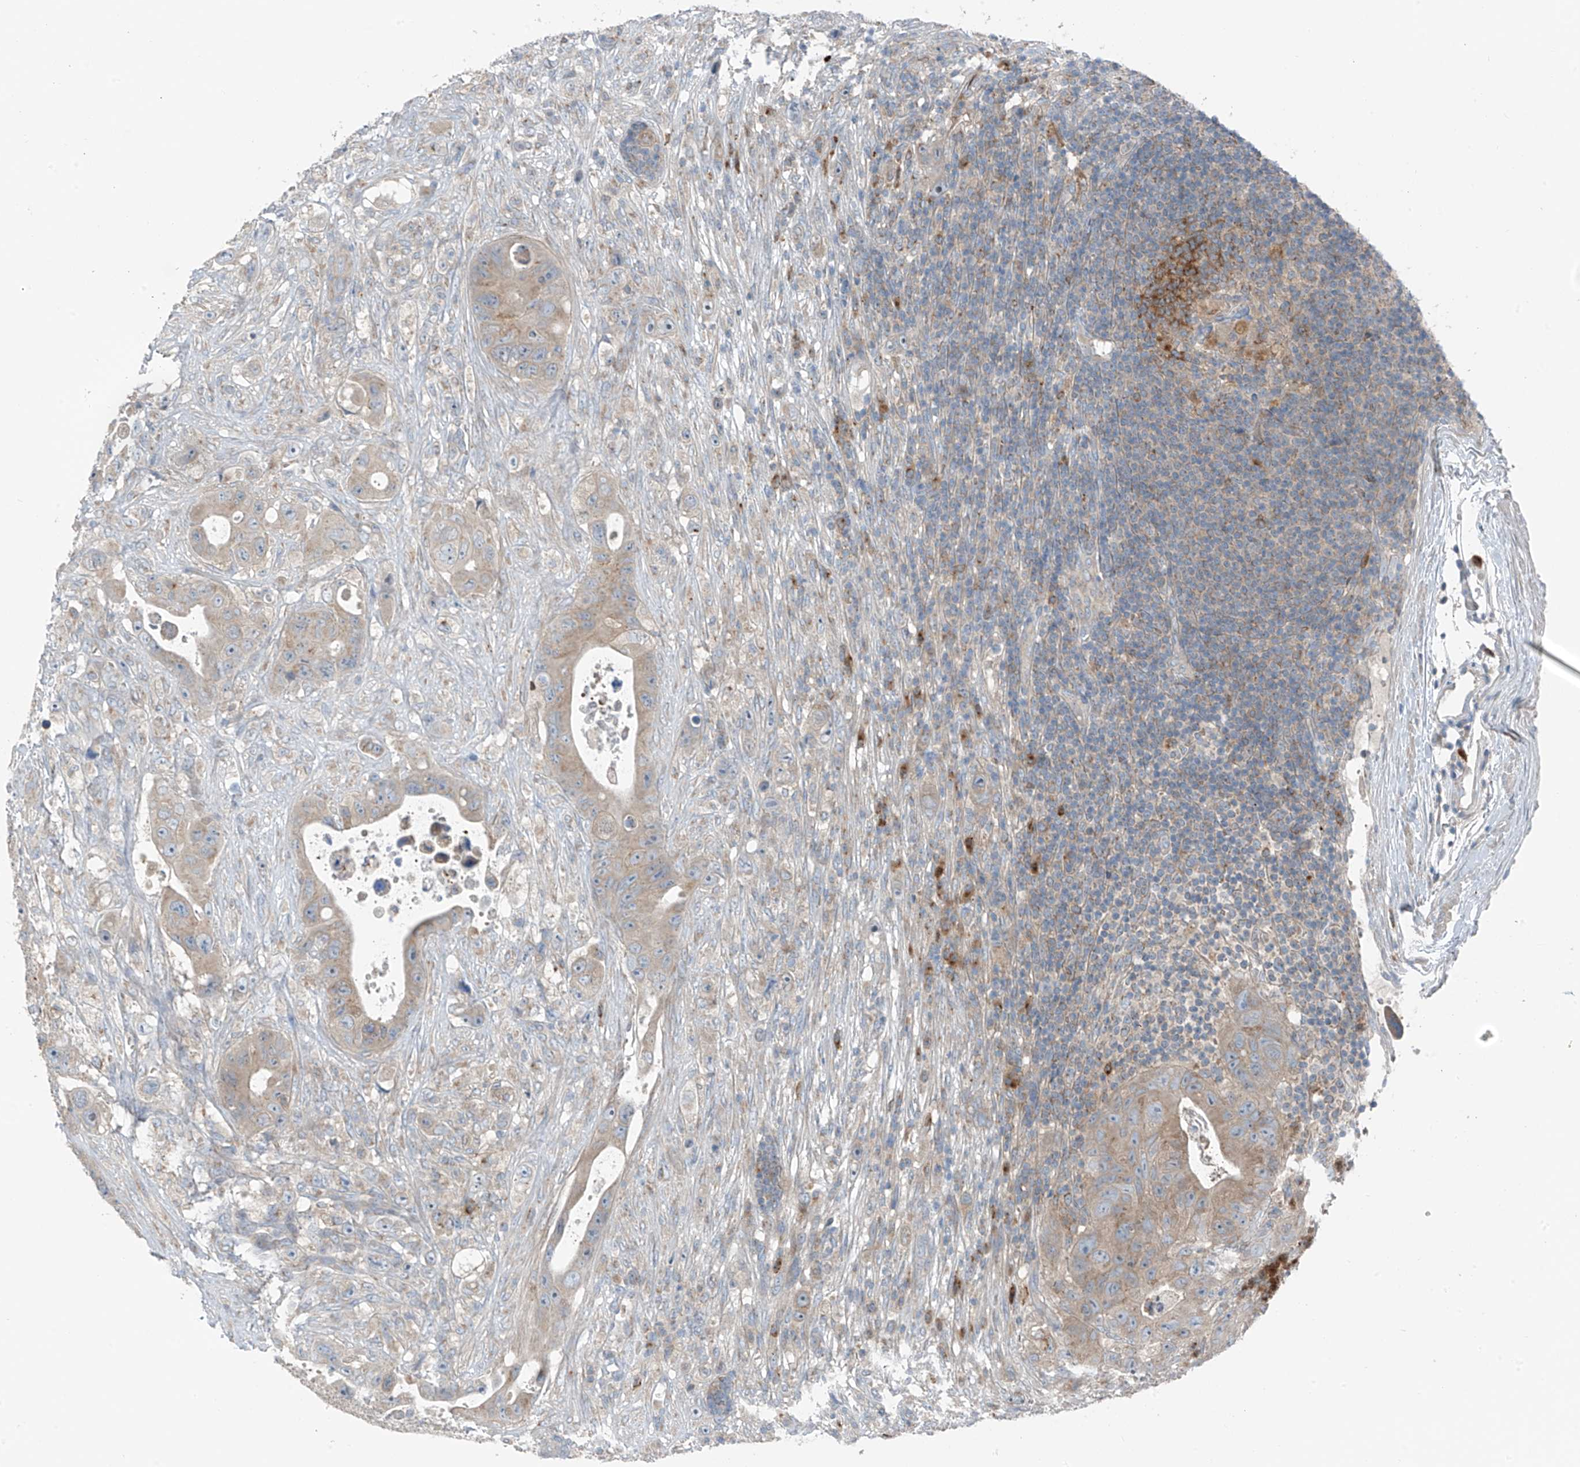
{"staining": {"intensity": "weak", "quantity": "<25%", "location": "cytoplasmic/membranous"}, "tissue": "colorectal cancer", "cell_type": "Tumor cells", "image_type": "cancer", "snomed": [{"axis": "morphology", "description": "Adenocarcinoma, NOS"}, {"axis": "topography", "description": "Colon"}], "caption": "Protein analysis of colorectal adenocarcinoma displays no significant positivity in tumor cells.", "gene": "SLC12A6", "patient": {"sex": "female", "age": 46}}